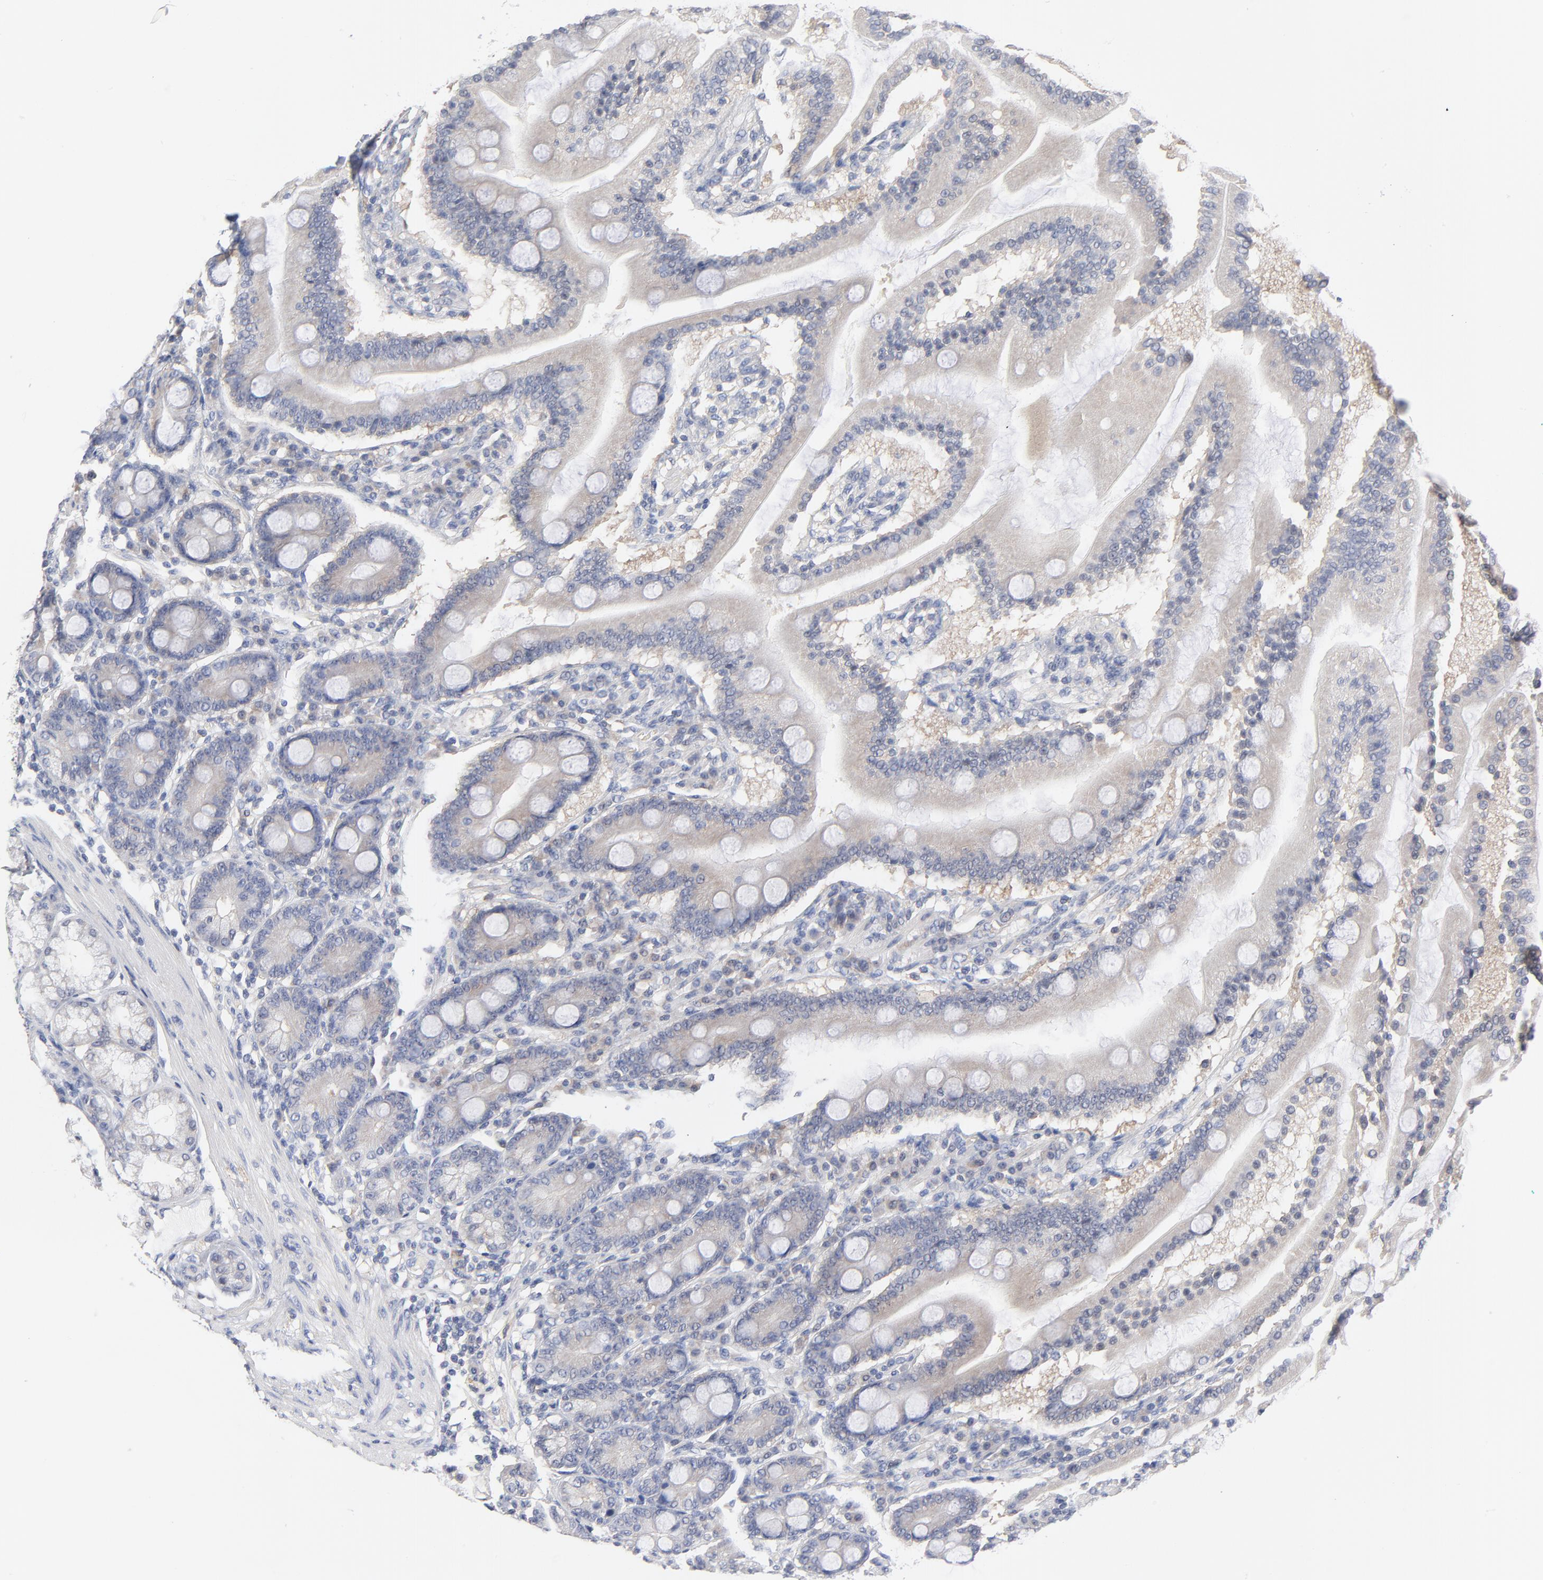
{"staining": {"intensity": "weak", "quantity": ">75%", "location": "cytoplasmic/membranous"}, "tissue": "duodenum", "cell_type": "Glandular cells", "image_type": "normal", "snomed": [{"axis": "morphology", "description": "Normal tissue, NOS"}, {"axis": "topography", "description": "Duodenum"}], "caption": "IHC histopathology image of normal human duodenum stained for a protein (brown), which shows low levels of weak cytoplasmic/membranous positivity in approximately >75% of glandular cells.", "gene": "CAB39L", "patient": {"sex": "female", "age": 64}}